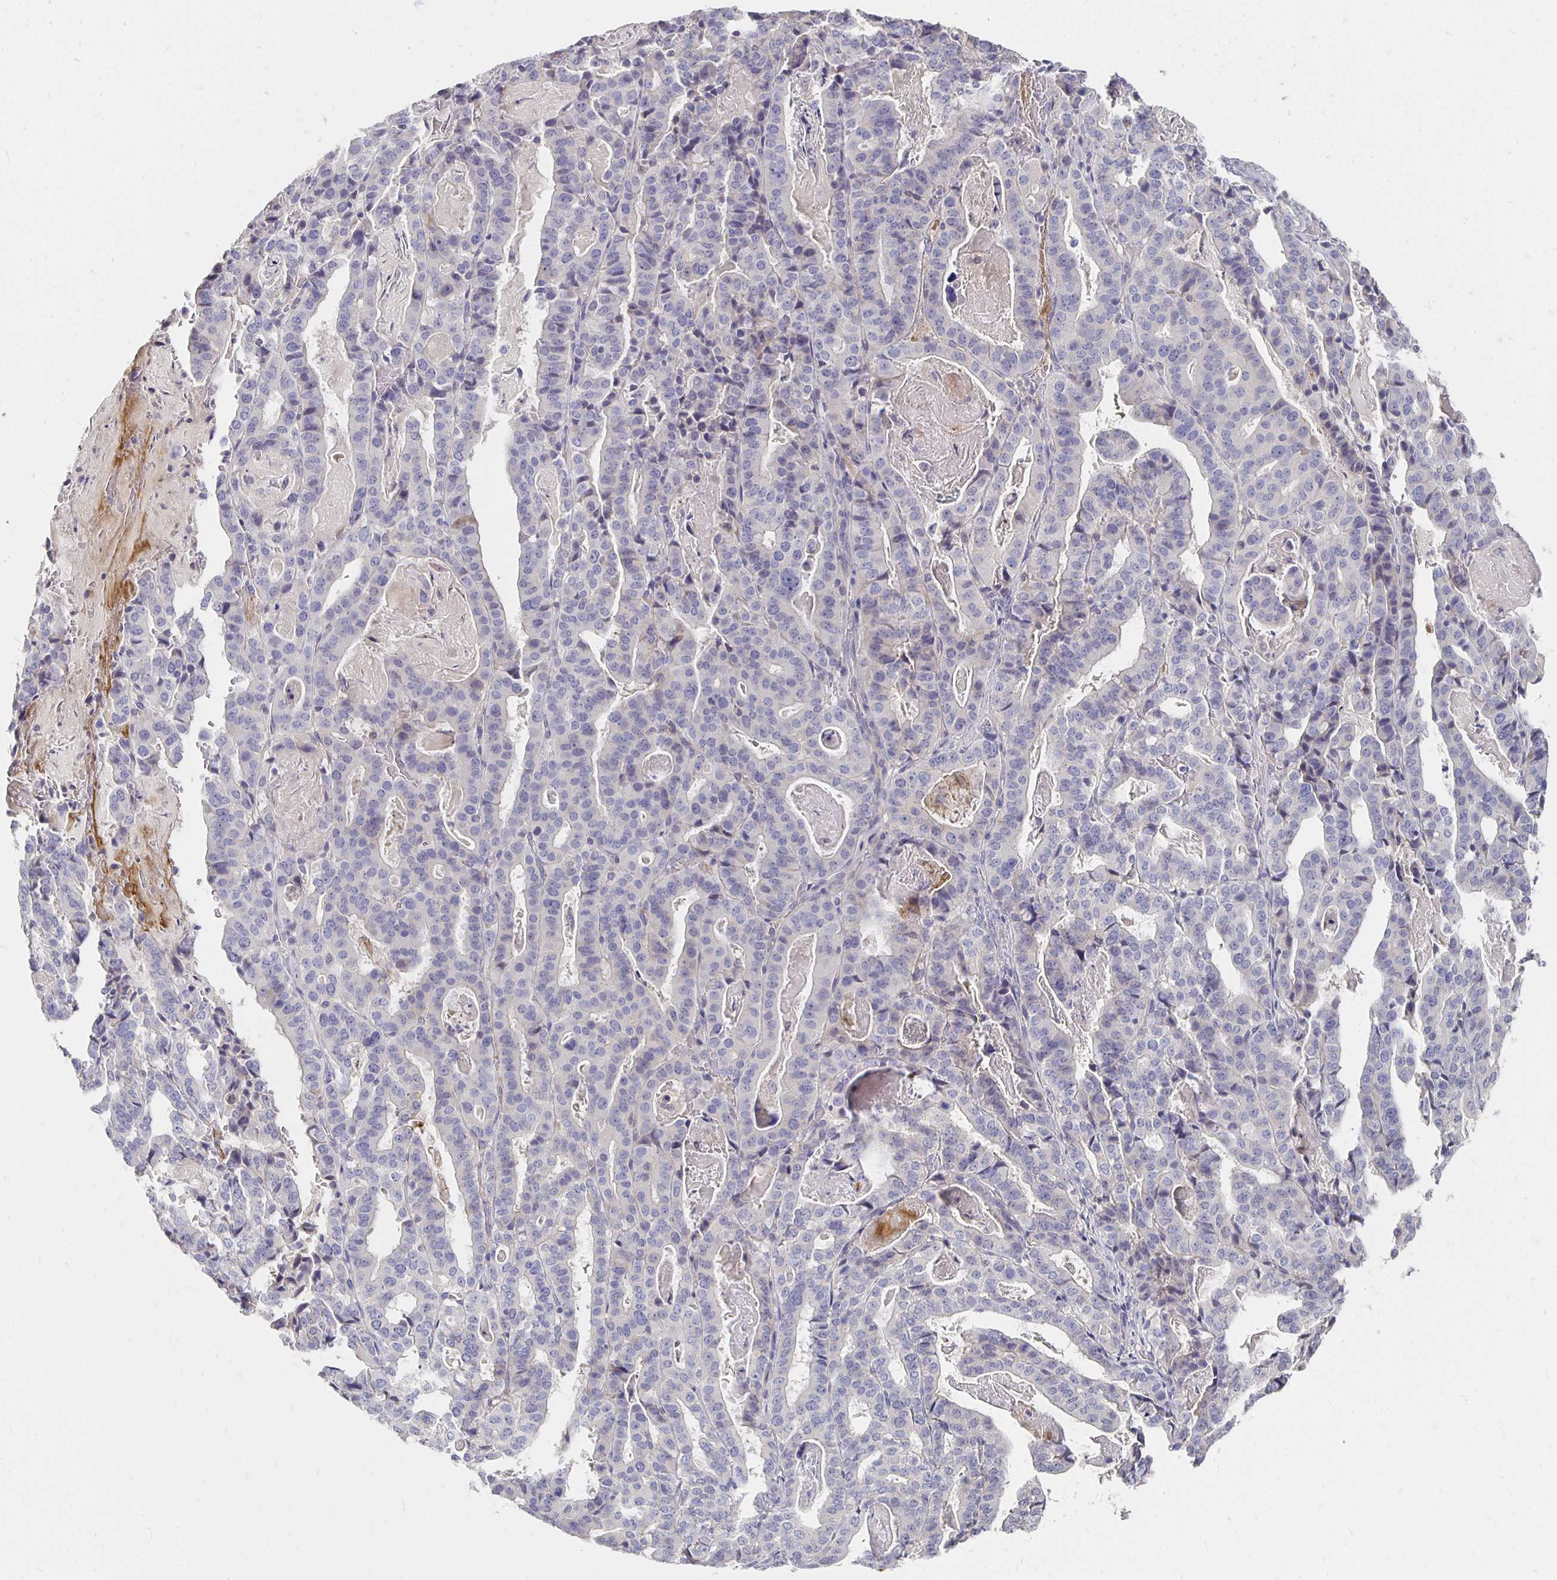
{"staining": {"intensity": "negative", "quantity": "none", "location": "none"}, "tissue": "stomach cancer", "cell_type": "Tumor cells", "image_type": "cancer", "snomed": [{"axis": "morphology", "description": "Adenocarcinoma, NOS"}, {"axis": "topography", "description": "Stomach"}], "caption": "This is an IHC photomicrograph of human stomach cancer (adenocarcinoma). There is no expression in tumor cells.", "gene": "FKRP", "patient": {"sex": "male", "age": 48}}